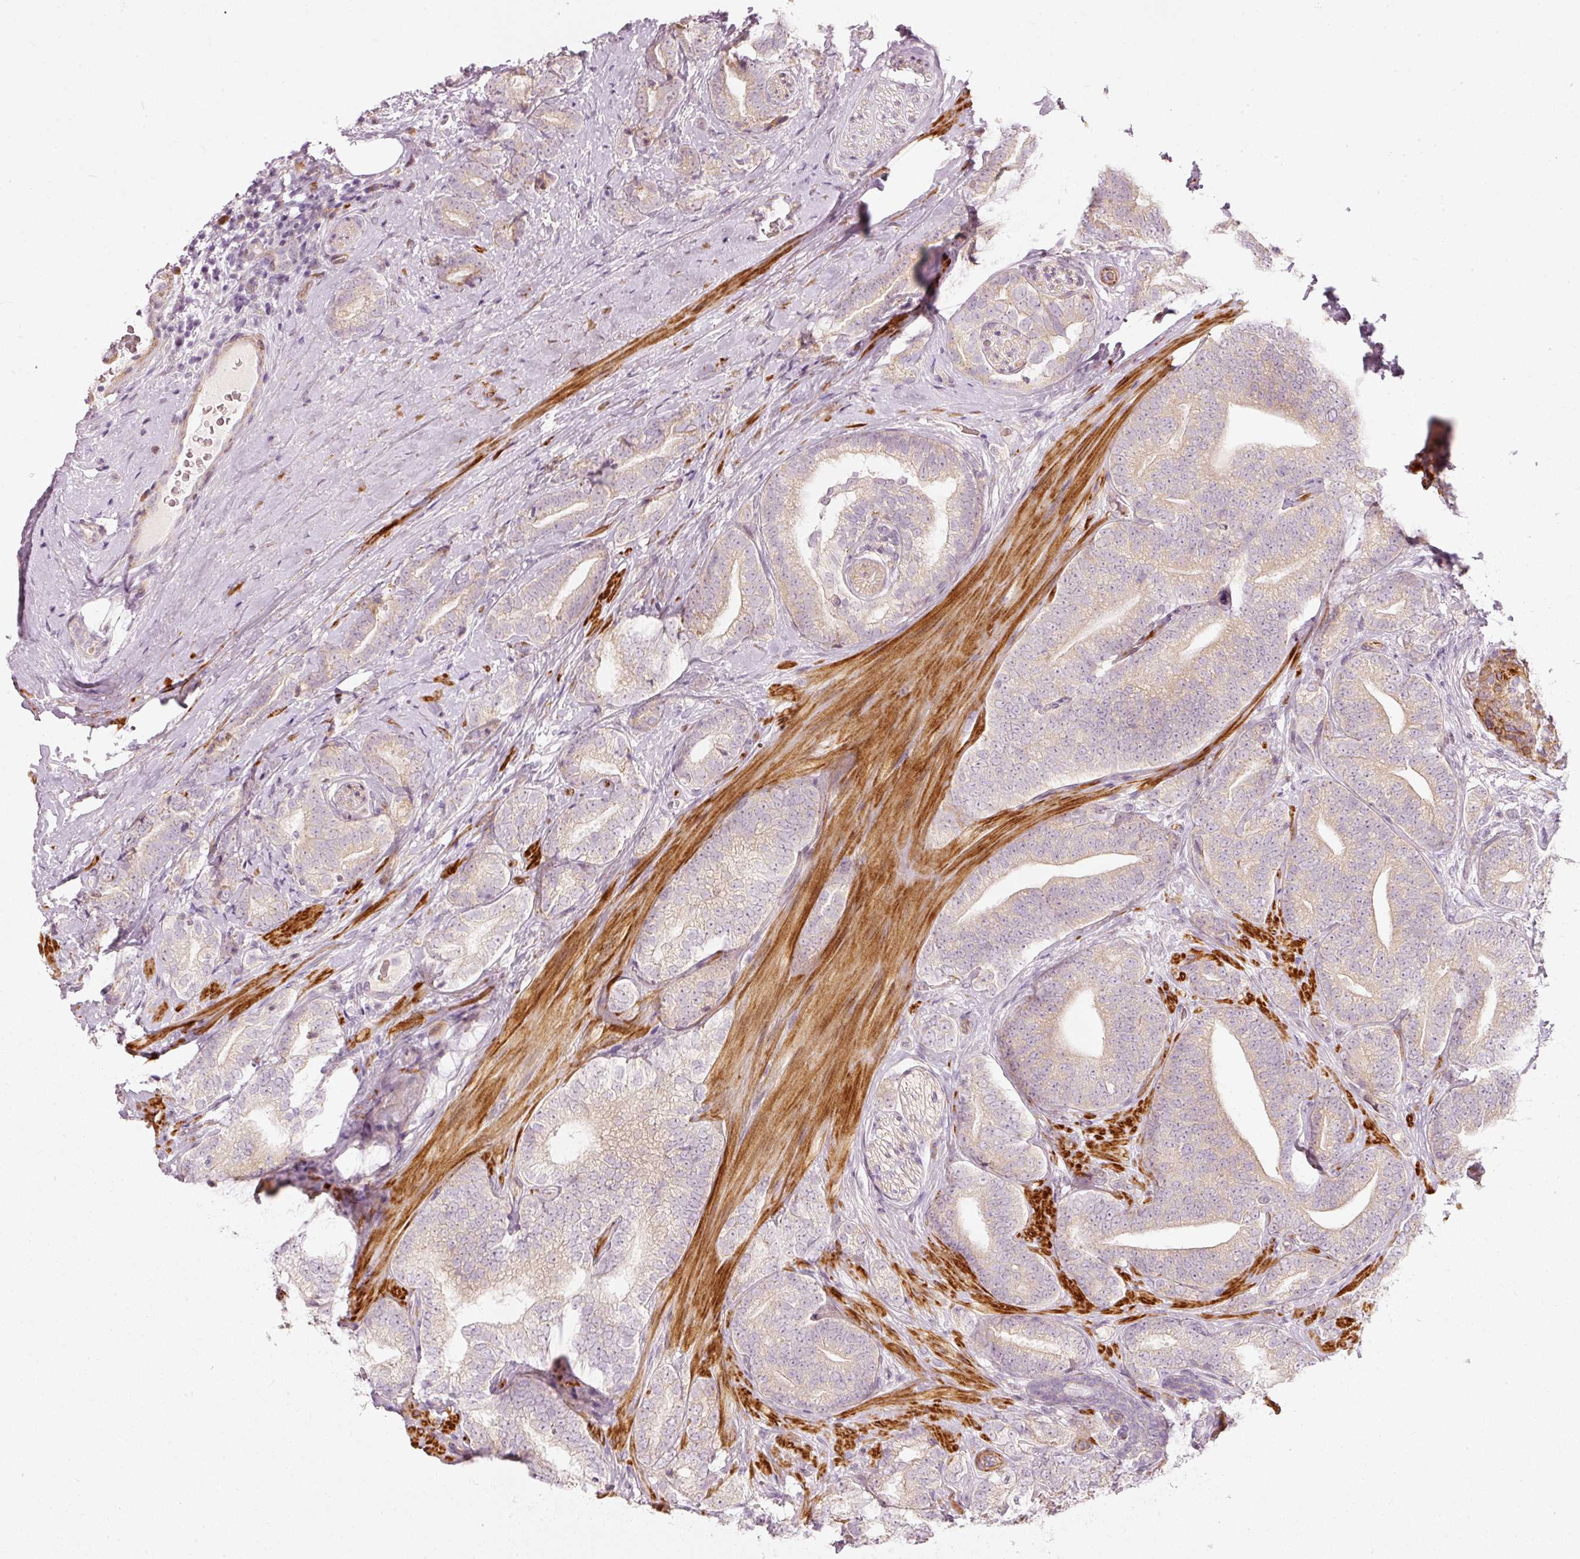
{"staining": {"intensity": "negative", "quantity": "none", "location": "none"}, "tissue": "prostate cancer", "cell_type": "Tumor cells", "image_type": "cancer", "snomed": [{"axis": "morphology", "description": "Adenocarcinoma, High grade"}, {"axis": "topography", "description": "Prostate"}], "caption": "An immunohistochemistry histopathology image of adenocarcinoma (high-grade) (prostate) is shown. There is no staining in tumor cells of adenocarcinoma (high-grade) (prostate).", "gene": "KCNQ1", "patient": {"sex": "male", "age": 72}}